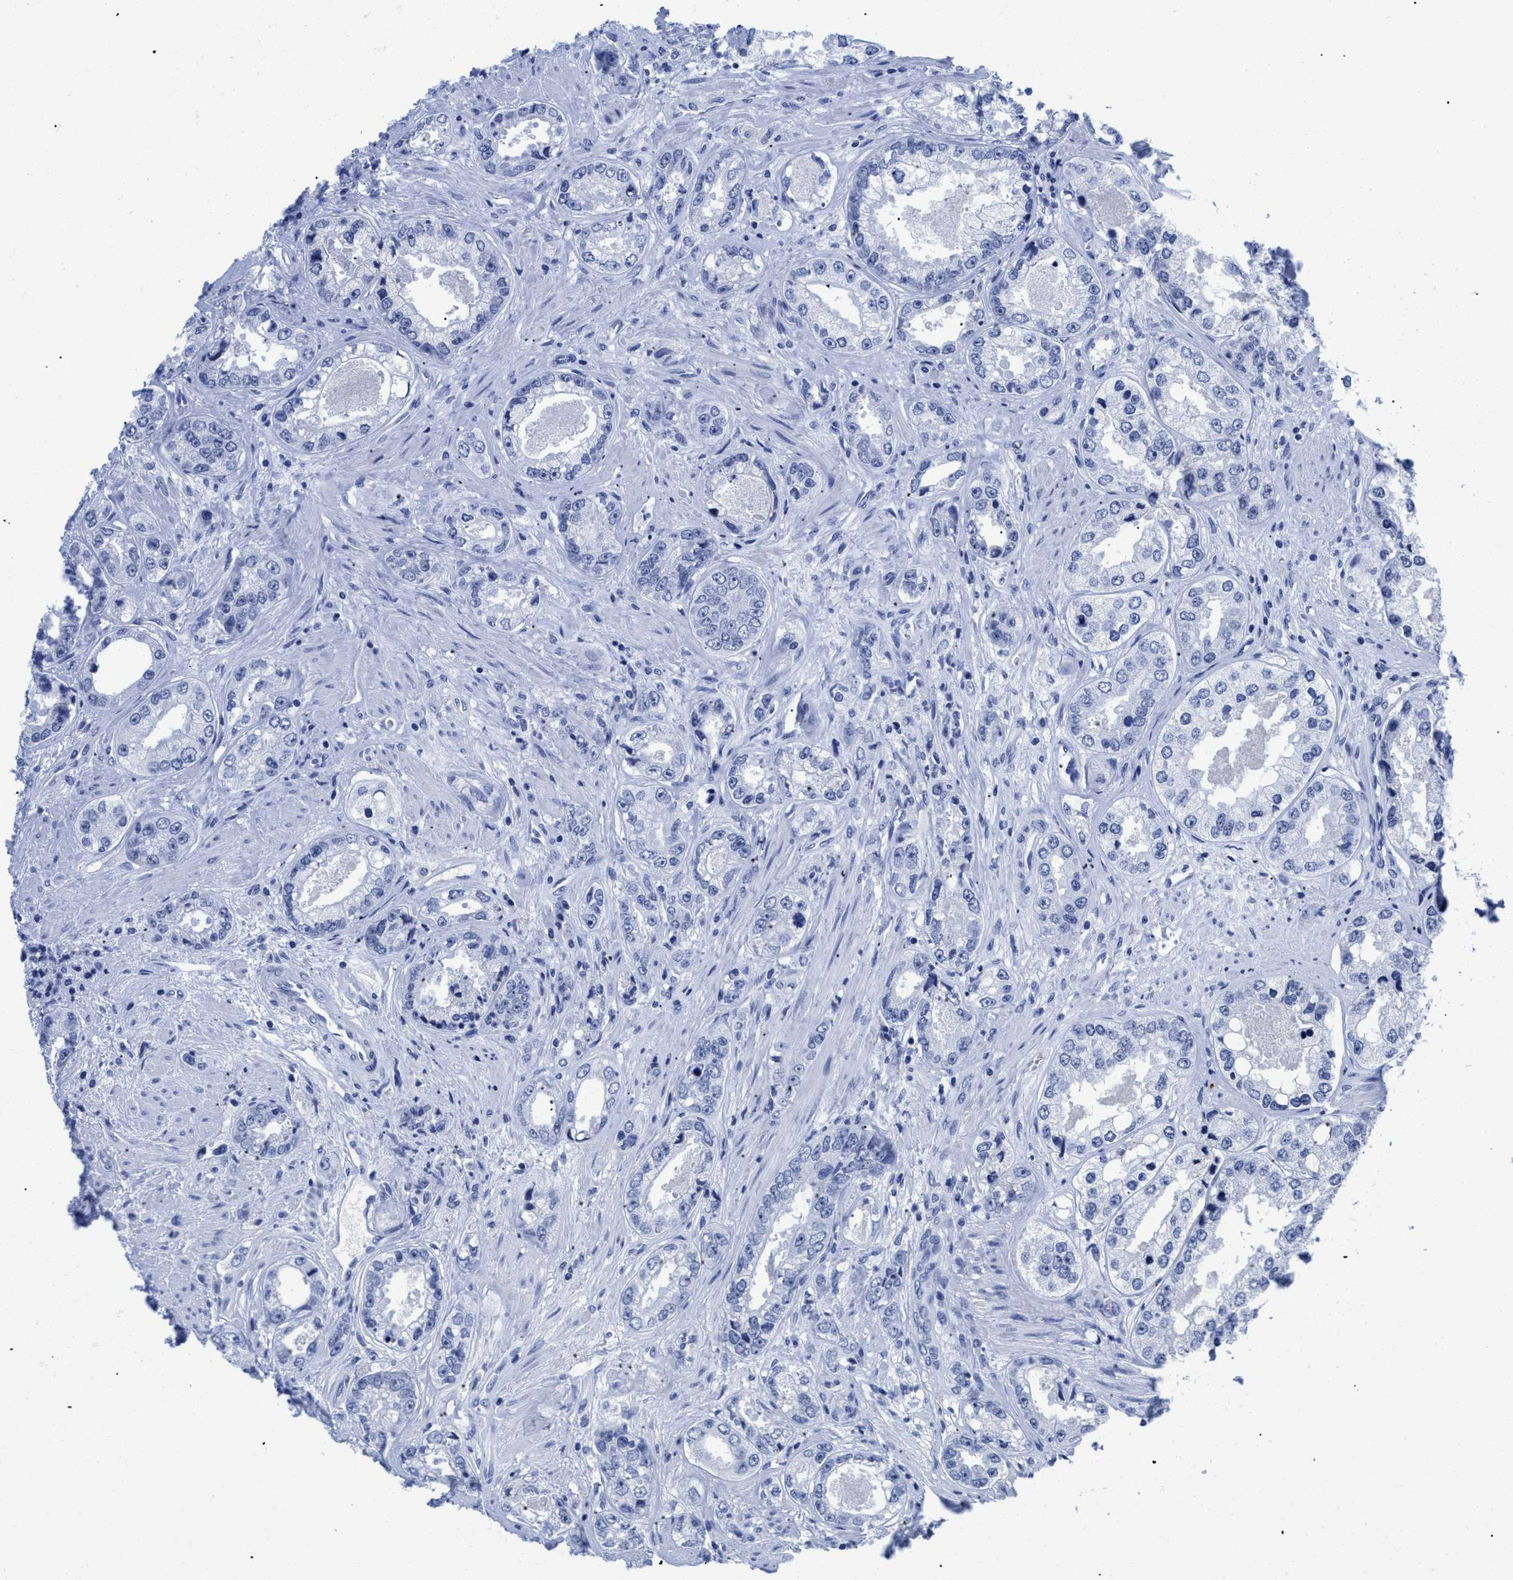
{"staining": {"intensity": "negative", "quantity": "none", "location": "none"}, "tissue": "prostate cancer", "cell_type": "Tumor cells", "image_type": "cancer", "snomed": [{"axis": "morphology", "description": "Adenocarcinoma, High grade"}, {"axis": "topography", "description": "Prostate"}], "caption": "Prostate high-grade adenocarcinoma stained for a protein using immunohistochemistry demonstrates no staining tumor cells.", "gene": "TREML1", "patient": {"sex": "male", "age": 61}}